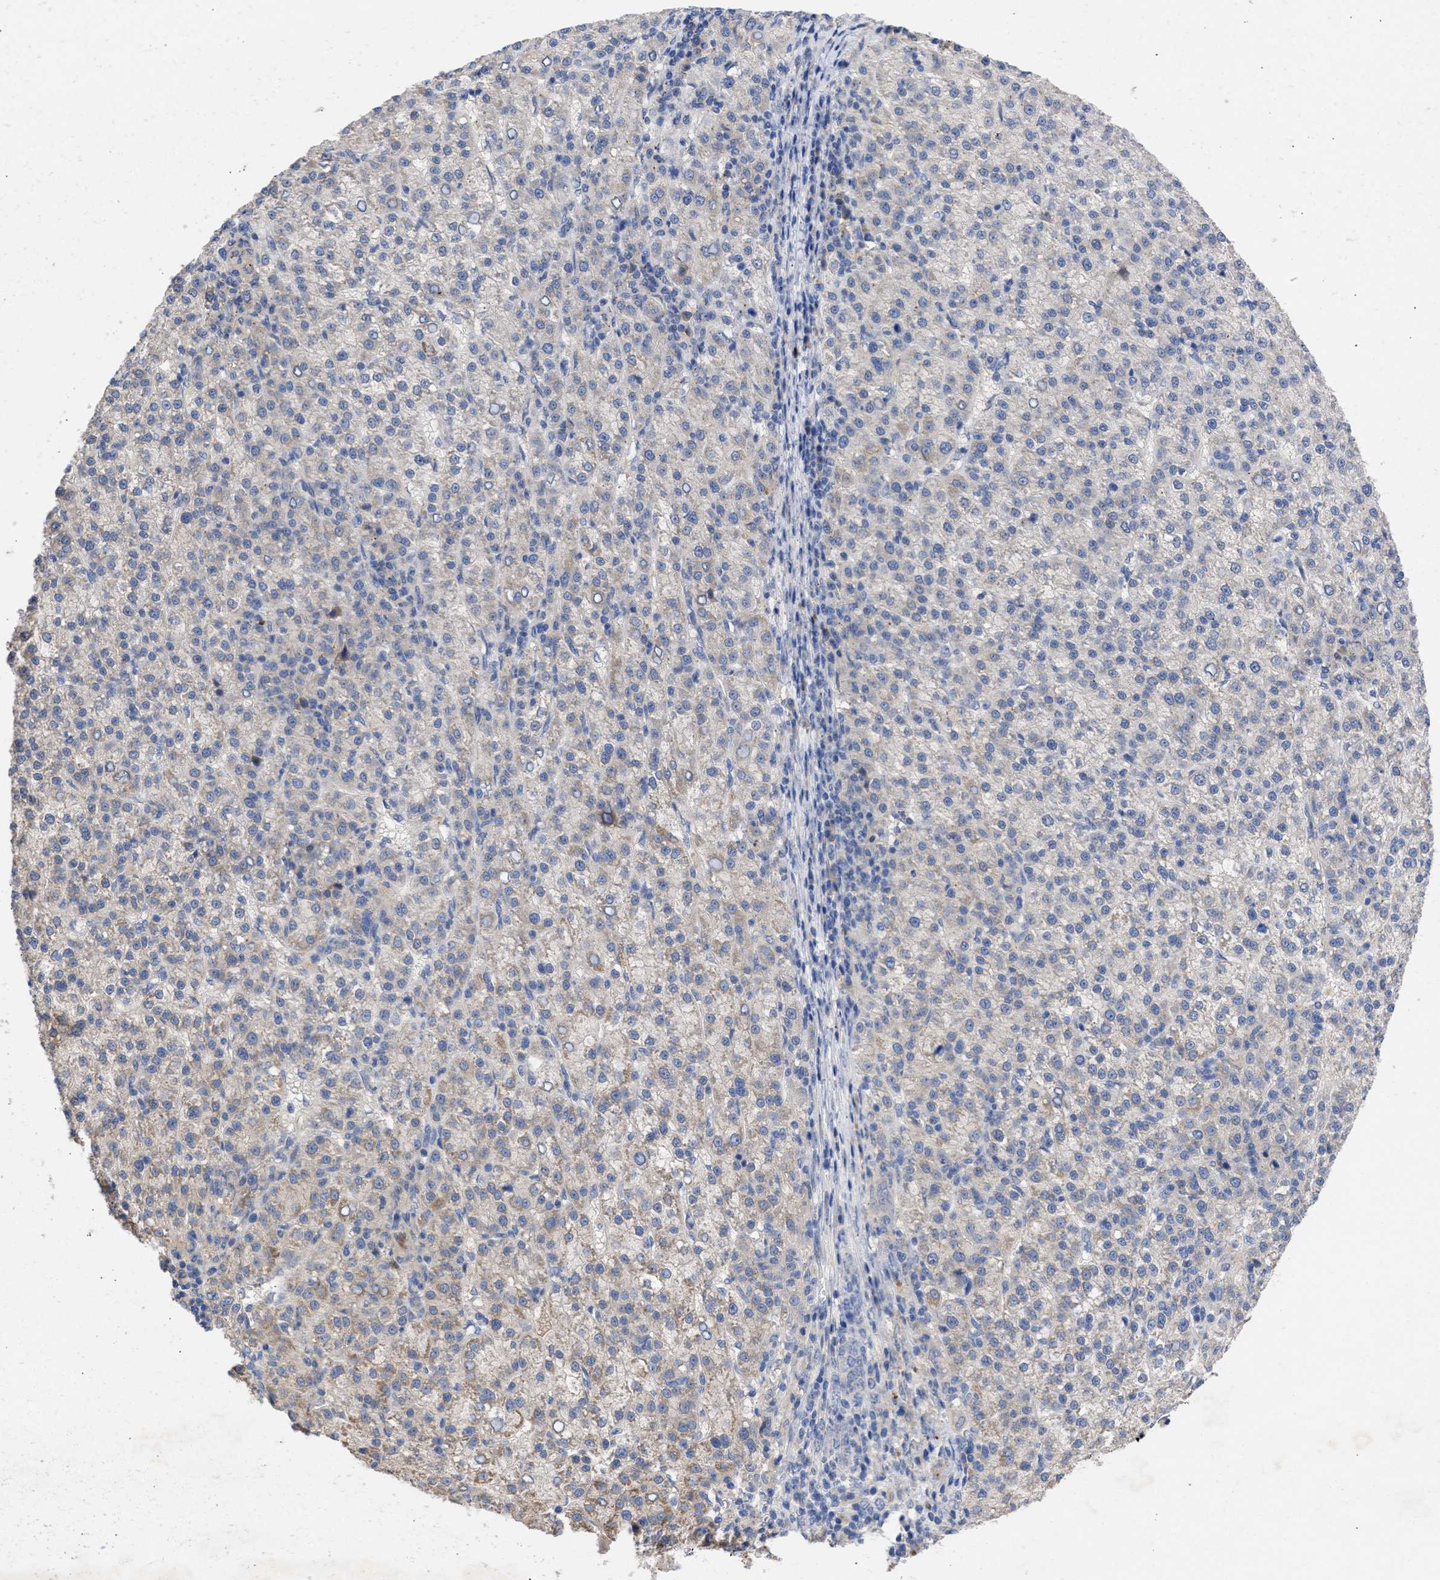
{"staining": {"intensity": "negative", "quantity": "none", "location": "none"}, "tissue": "liver cancer", "cell_type": "Tumor cells", "image_type": "cancer", "snomed": [{"axis": "morphology", "description": "Carcinoma, Hepatocellular, NOS"}, {"axis": "topography", "description": "Liver"}], "caption": "Tumor cells show no significant protein positivity in liver cancer.", "gene": "ARHGEF4", "patient": {"sex": "female", "age": 58}}